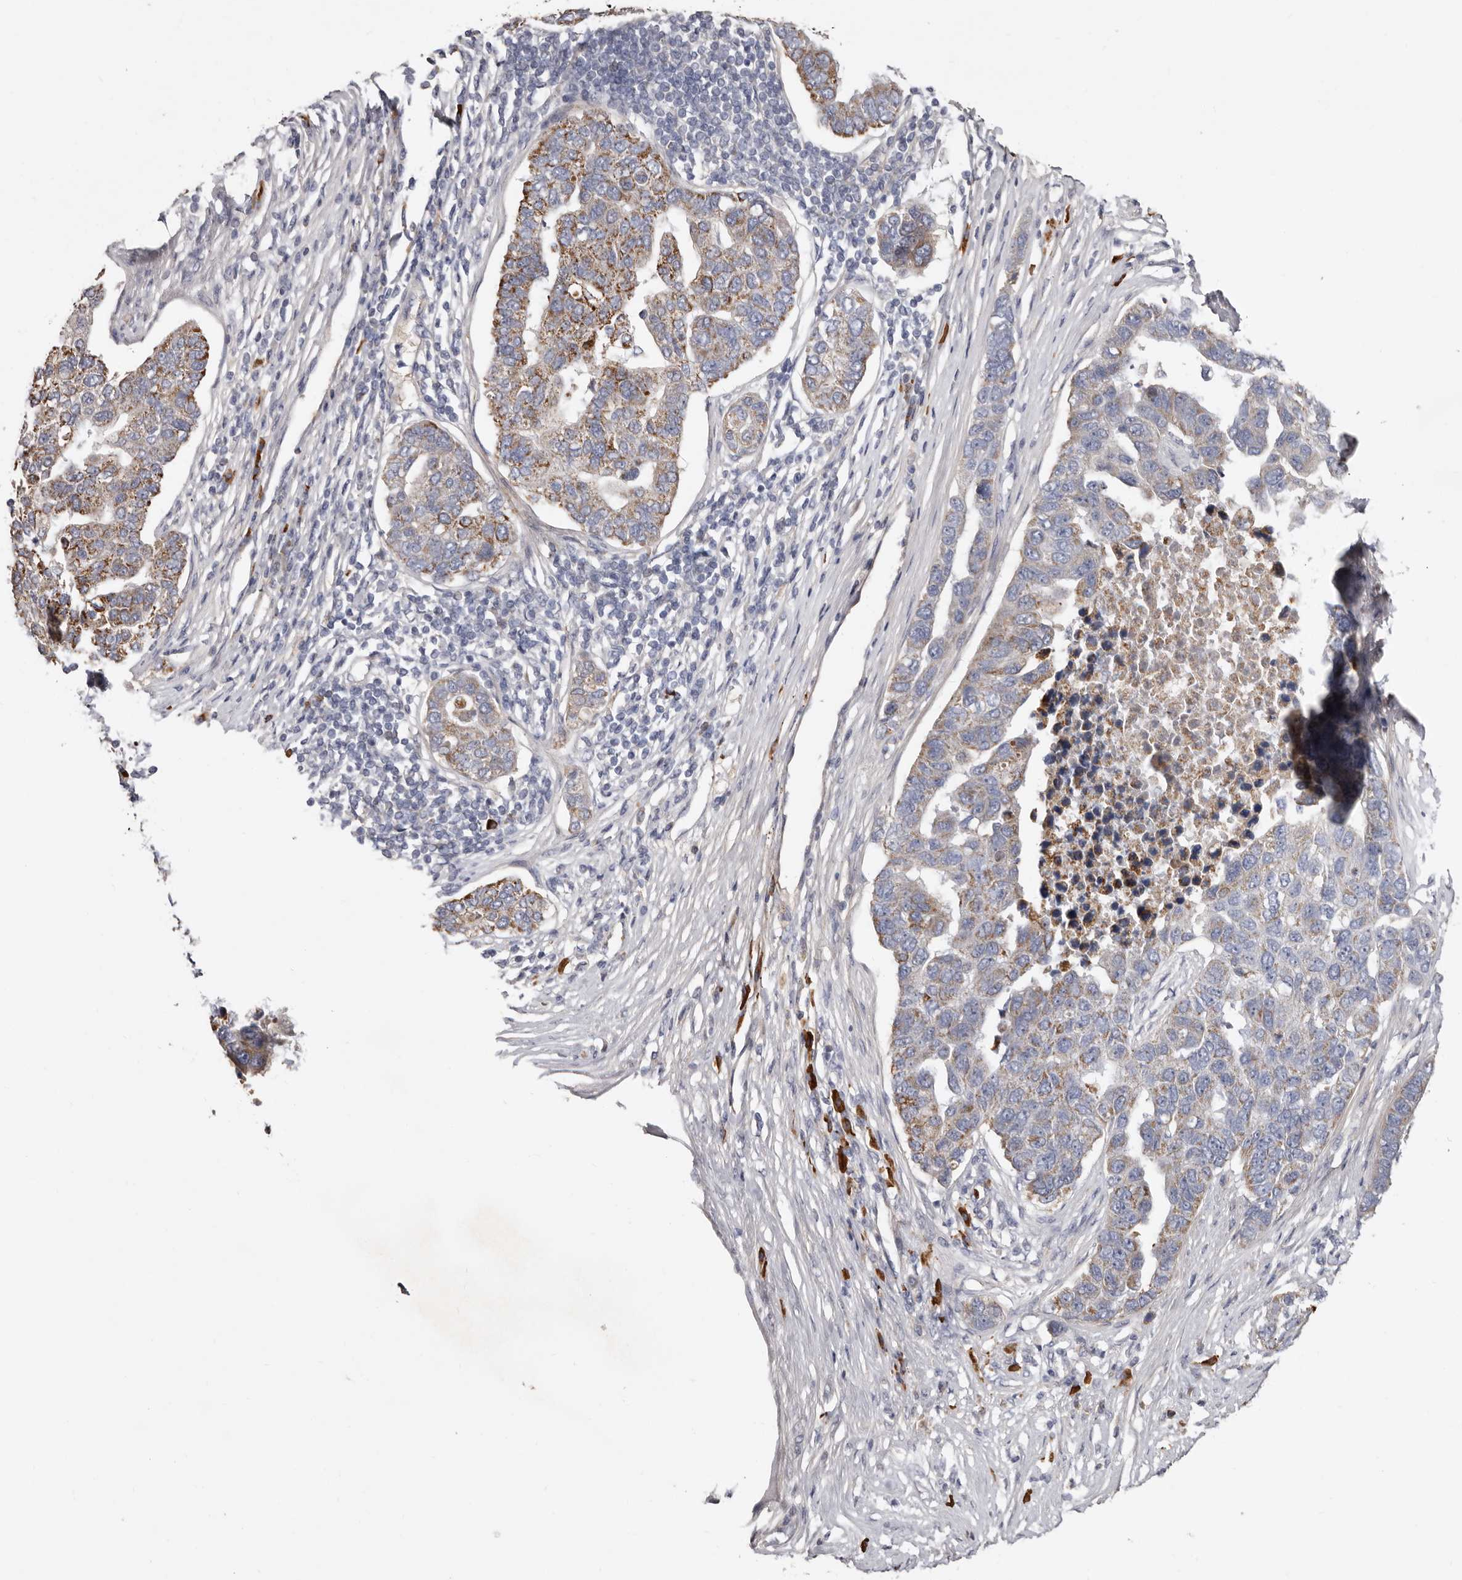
{"staining": {"intensity": "moderate", "quantity": "25%-75%", "location": "cytoplasmic/membranous"}, "tissue": "pancreatic cancer", "cell_type": "Tumor cells", "image_type": "cancer", "snomed": [{"axis": "morphology", "description": "Adenocarcinoma, NOS"}, {"axis": "topography", "description": "Pancreas"}], "caption": "IHC (DAB (3,3'-diaminobenzidine)) staining of adenocarcinoma (pancreatic) exhibits moderate cytoplasmic/membranous protein expression in approximately 25%-75% of tumor cells.", "gene": "SPTA1", "patient": {"sex": "female", "age": 61}}